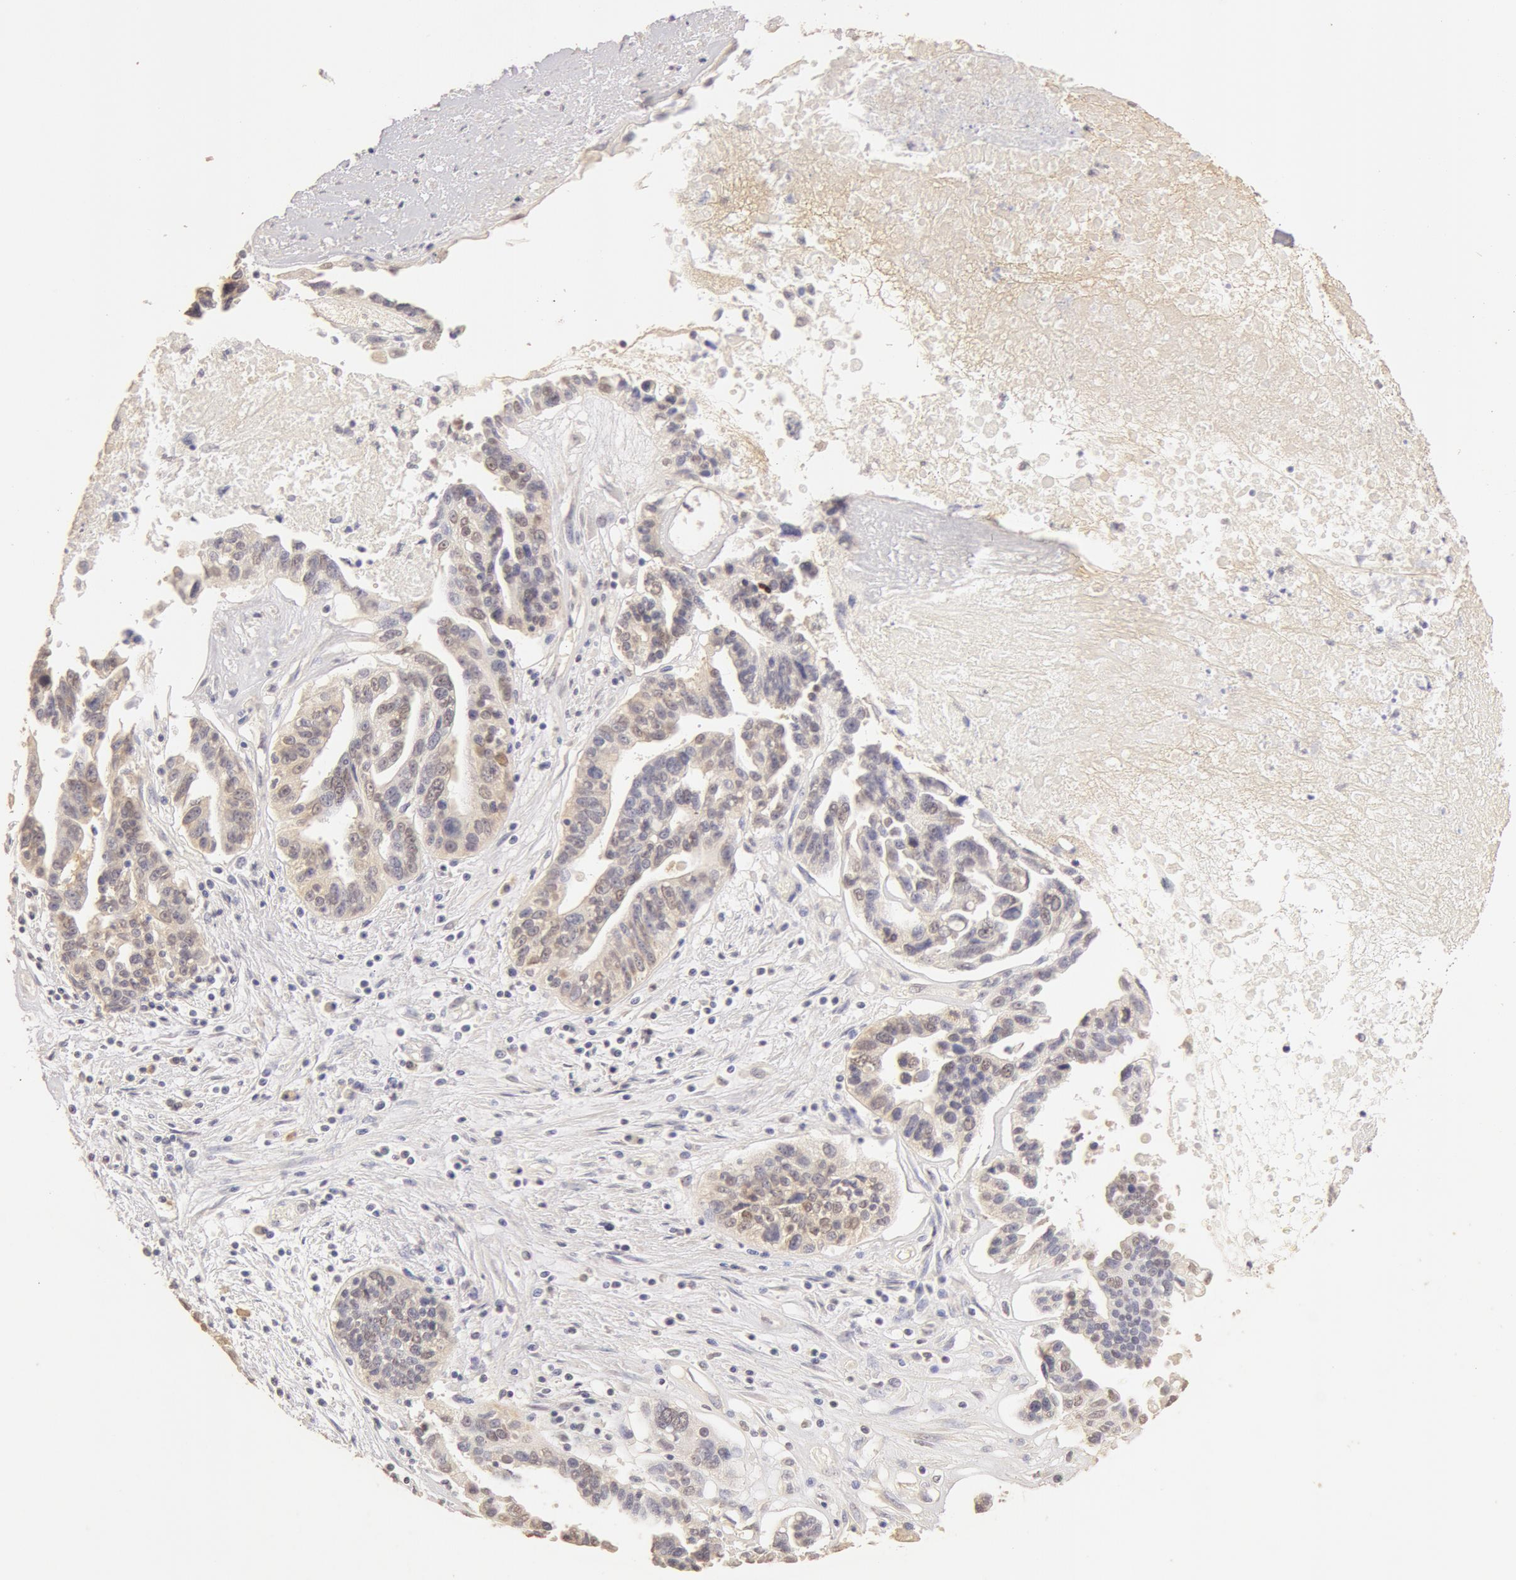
{"staining": {"intensity": "weak", "quantity": "25%-75%", "location": "cytoplasmic/membranous,nuclear"}, "tissue": "ovarian cancer", "cell_type": "Tumor cells", "image_type": "cancer", "snomed": [{"axis": "morphology", "description": "Carcinoma, endometroid"}, {"axis": "morphology", "description": "Cystadenocarcinoma, serous, NOS"}, {"axis": "topography", "description": "Ovary"}], "caption": "A high-resolution micrograph shows IHC staining of serous cystadenocarcinoma (ovarian), which displays weak cytoplasmic/membranous and nuclear staining in about 25%-75% of tumor cells.", "gene": "SNRNP70", "patient": {"sex": "female", "age": 45}}